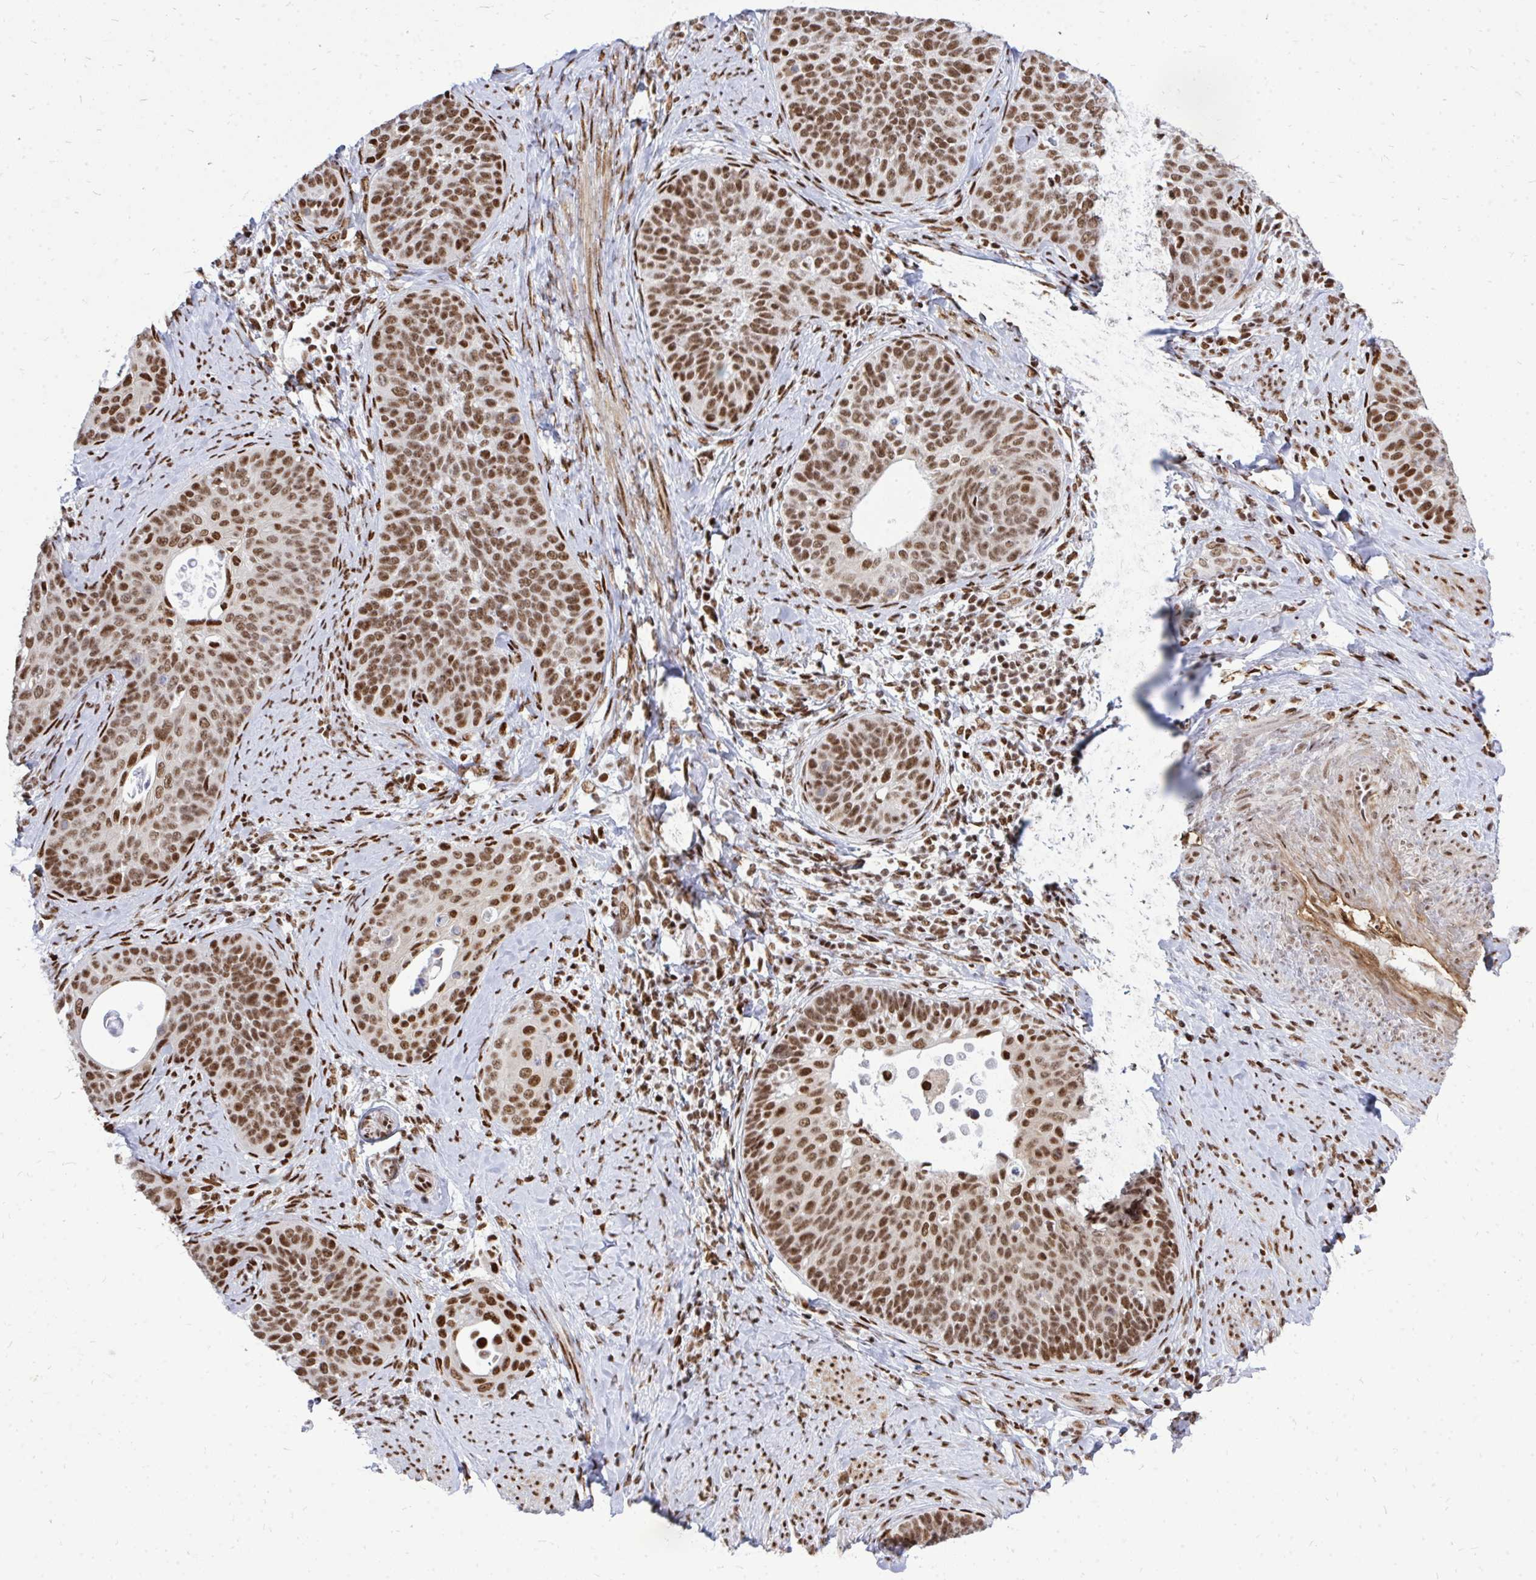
{"staining": {"intensity": "moderate", "quantity": ">75%", "location": "nuclear"}, "tissue": "cervical cancer", "cell_type": "Tumor cells", "image_type": "cancer", "snomed": [{"axis": "morphology", "description": "Squamous cell carcinoma, NOS"}, {"axis": "topography", "description": "Cervix"}], "caption": "This histopathology image demonstrates squamous cell carcinoma (cervical) stained with IHC to label a protein in brown. The nuclear of tumor cells show moderate positivity for the protein. Nuclei are counter-stained blue.", "gene": "TBL1Y", "patient": {"sex": "female", "age": 69}}